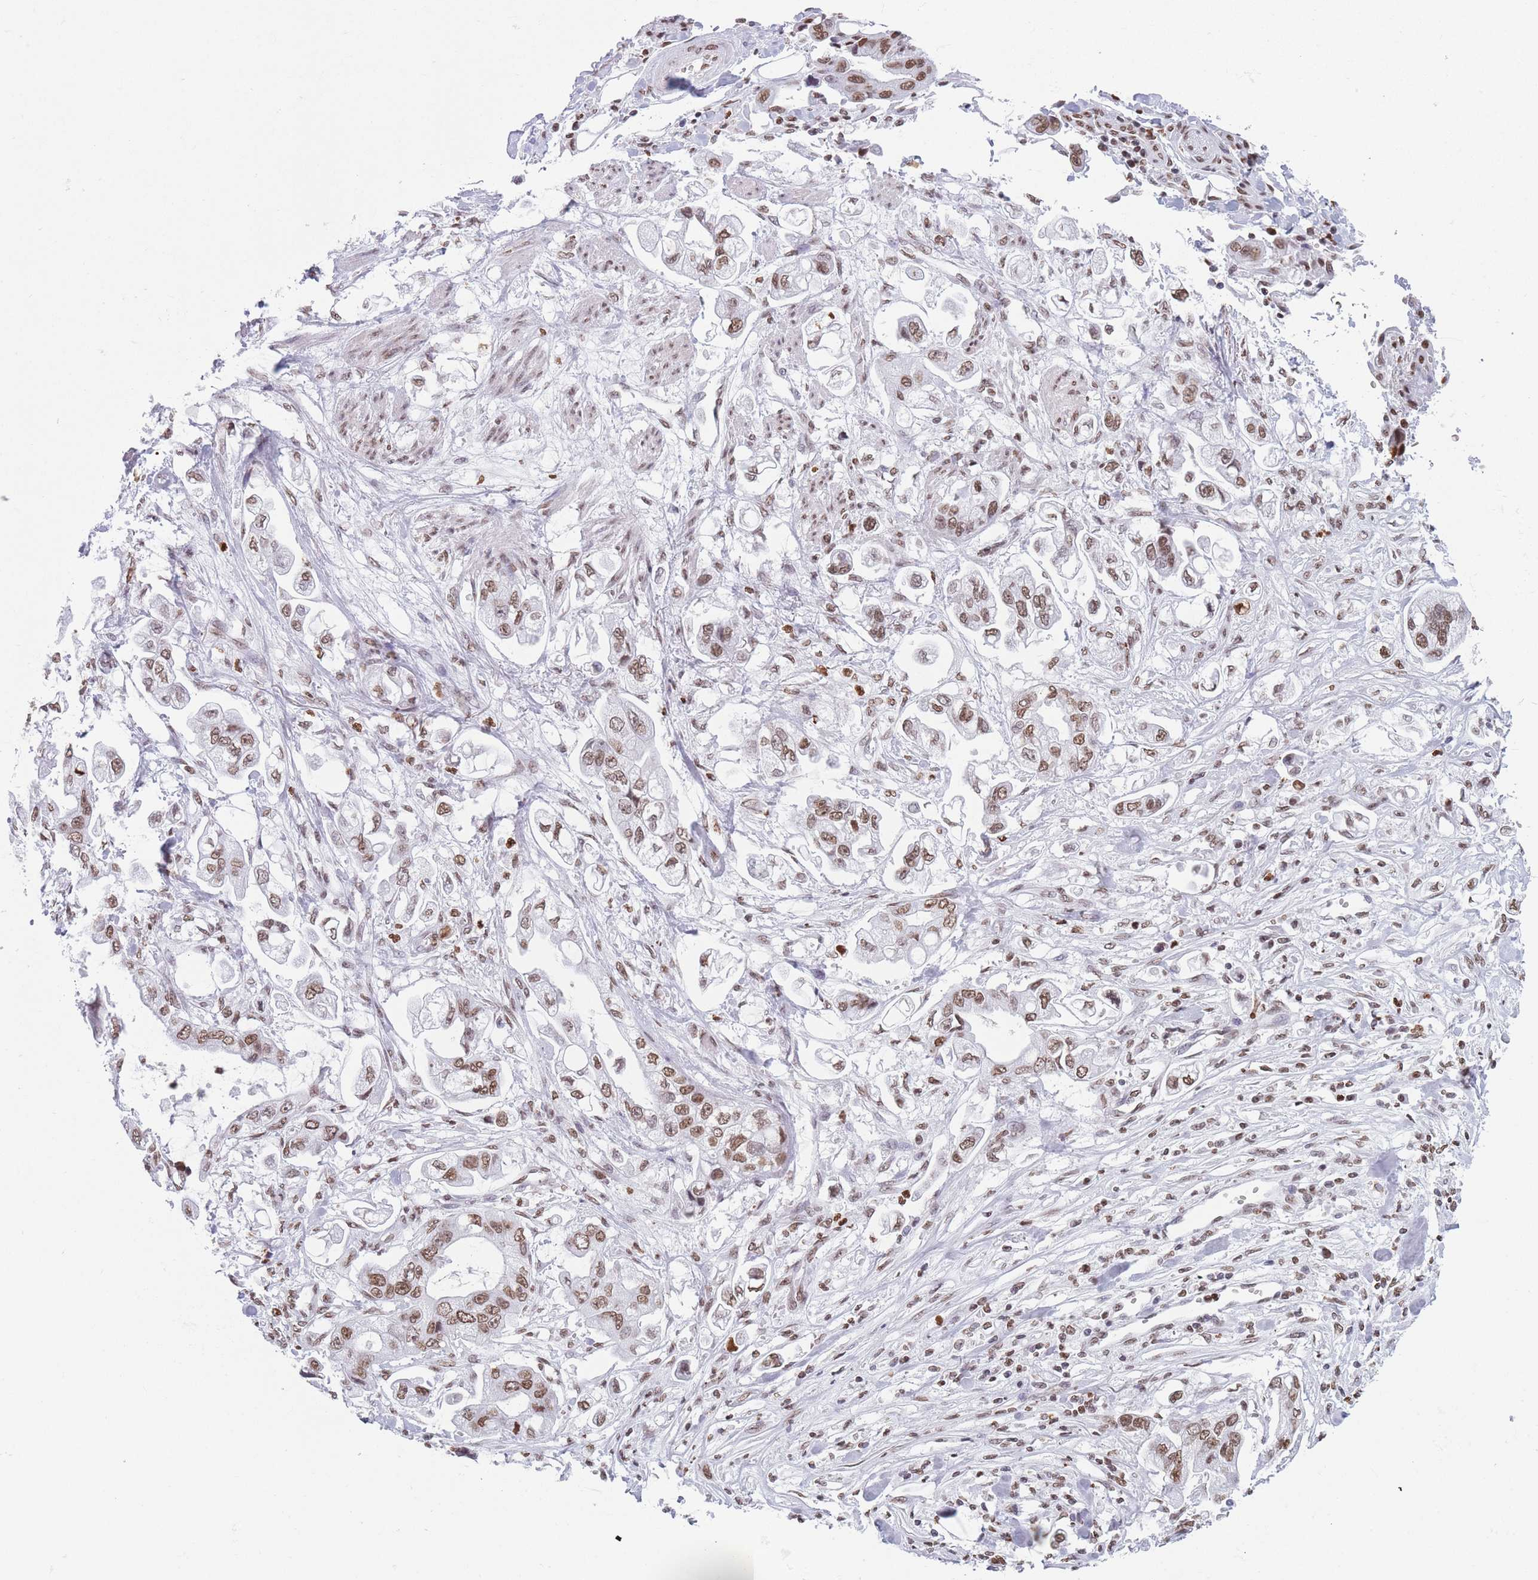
{"staining": {"intensity": "moderate", "quantity": ">75%", "location": "nuclear"}, "tissue": "stomach cancer", "cell_type": "Tumor cells", "image_type": "cancer", "snomed": [{"axis": "morphology", "description": "Adenocarcinoma, NOS"}, {"axis": "topography", "description": "Stomach"}], "caption": "This image exhibits stomach cancer (adenocarcinoma) stained with IHC to label a protein in brown. The nuclear of tumor cells show moderate positivity for the protein. Nuclei are counter-stained blue.", "gene": "RYK", "patient": {"sex": "male", "age": 62}}